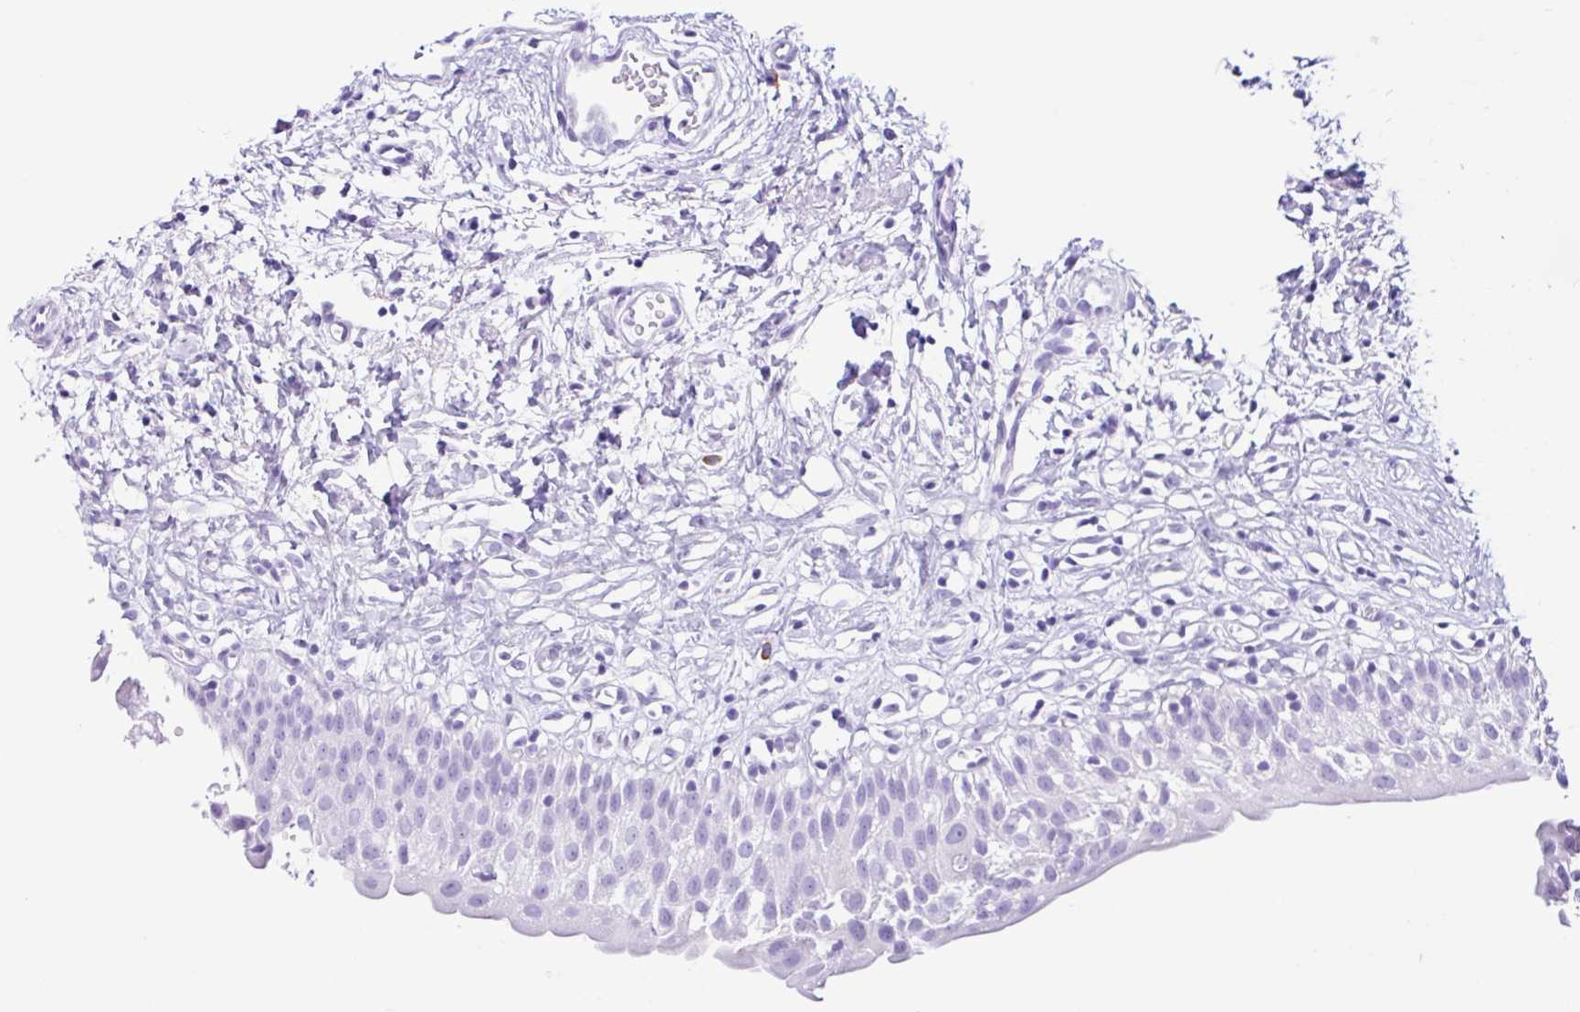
{"staining": {"intensity": "negative", "quantity": "none", "location": "none"}, "tissue": "urinary bladder", "cell_type": "Urothelial cells", "image_type": "normal", "snomed": [{"axis": "morphology", "description": "Normal tissue, NOS"}, {"axis": "topography", "description": "Urinary bladder"}], "caption": "Histopathology image shows no protein expression in urothelial cells of benign urinary bladder. The staining was performed using DAB to visualize the protein expression in brown, while the nuclei were stained in blue with hematoxylin (Magnification: 20x).", "gene": "PIGF", "patient": {"sex": "male", "age": 51}}